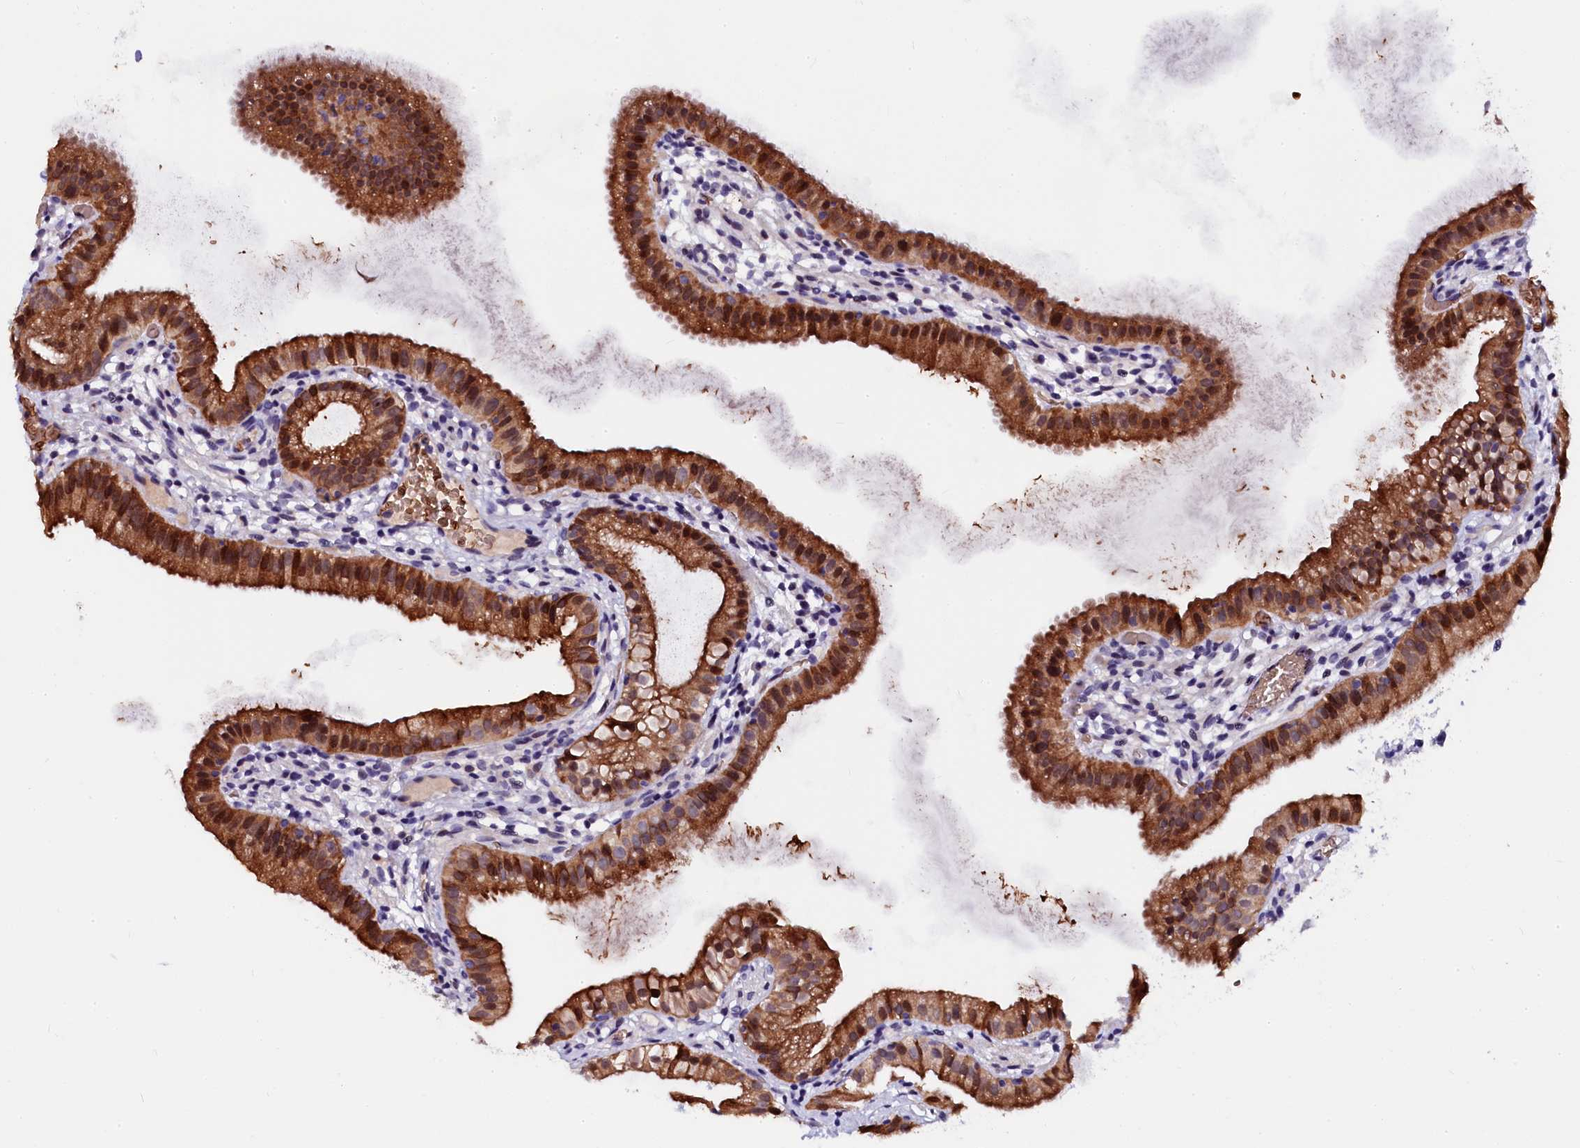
{"staining": {"intensity": "strong", "quantity": ">75%", "location": "cytoplasmic/membranous,nuclear"}, "tissue": "gallbladder", "cell_type": "Glandular cells", "image_type": "normal", "snomed": [{"axis": "morphology", "description": "Normal tissue, NOS"}, {"axis": "topography", "description": "Gallbladder"}], "caption": "Protein expression analysis of normal gallbladder shows strong cytoplasmic/membranous,nuclear staining in approximately >75% of glandular cells.", "gene": "CTDSPL2", "patient": {"sex": "female", "age": 46}}